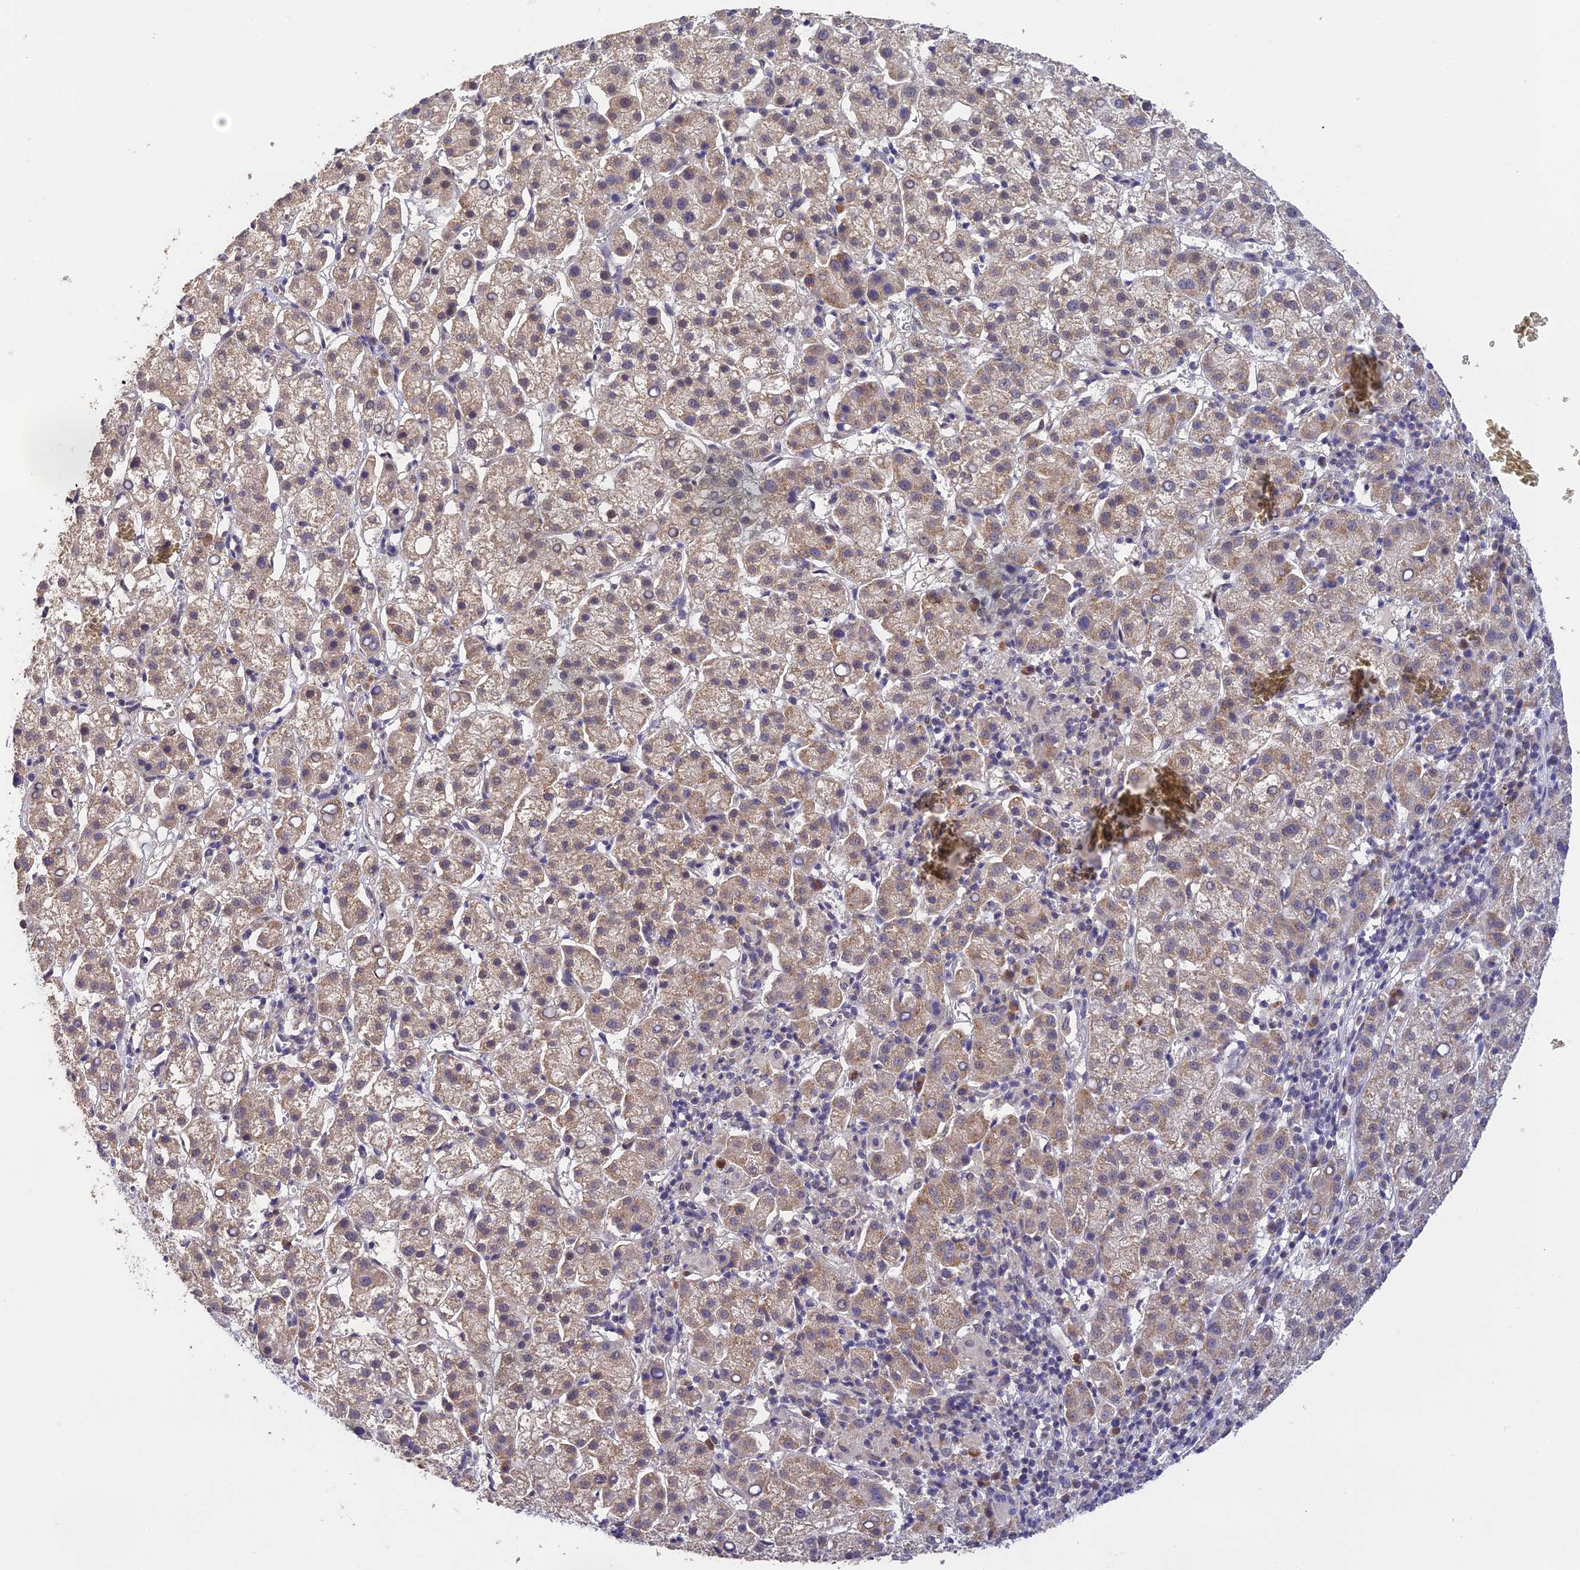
{"staining": {"intensity": "weak", "quantity": "25%-75%", "location": "cytoplasmic/membranous"}, "tissue": "liver cancer", "cell_type": "Tumor cells", "image_type": "cancer", "snomed": [{"axis": "morphology", "description": "Carcinoma, Hepatocellular, NOS"}, {"axis": "topography", "description": "Liver"}], "caption": "Liver cancer (hepatocellular carcinoma) stained with a brown dye demonstrates weak cytoplasmic/membranous positive positivity in approximately 25%-75% of tumor cells.", "gene": "PEX16", "patient": {"sex": "female", "age": 58}}